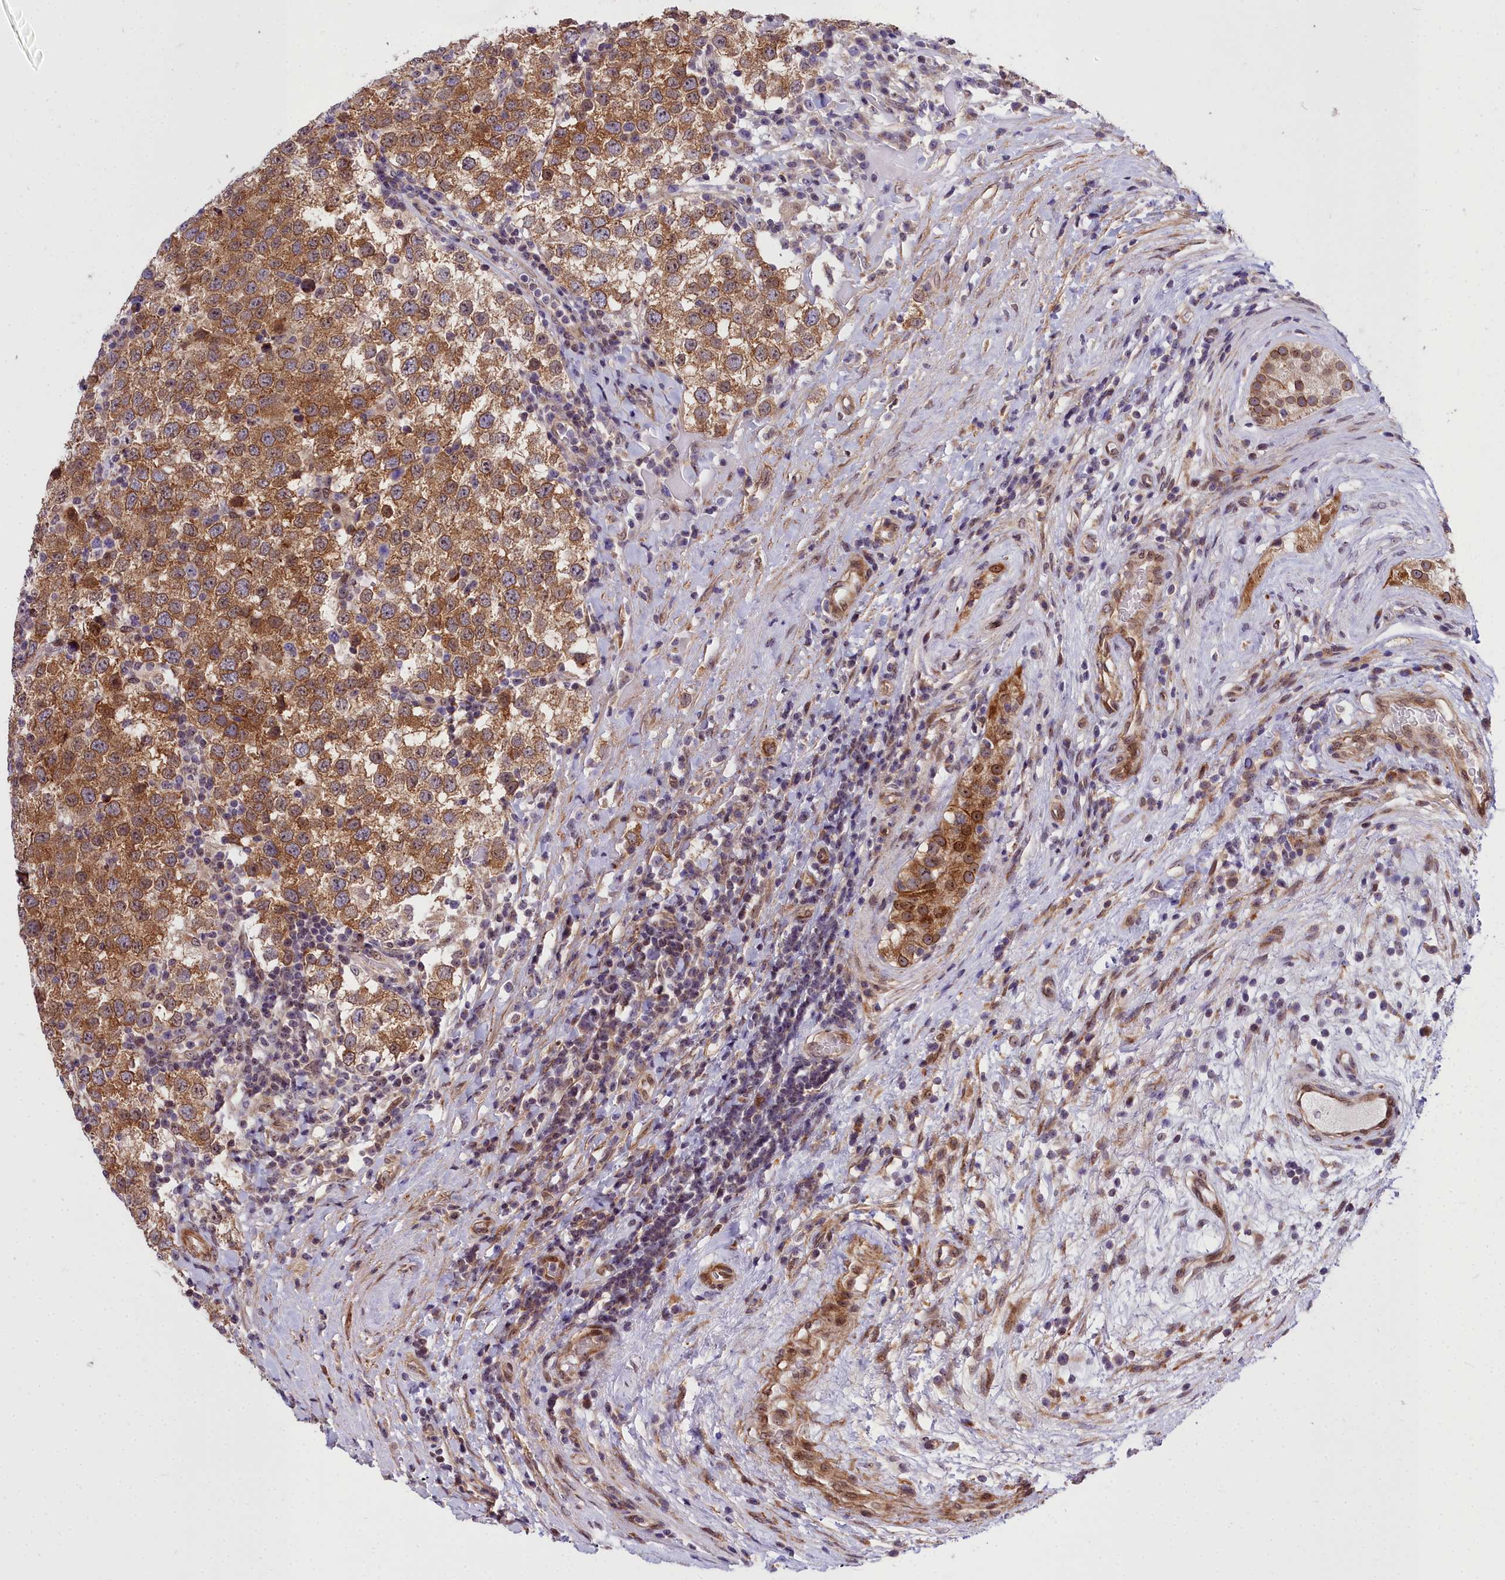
{"staining": {"intensity": "moderate", "quantity": ">75%", "location": "cytoplasmic/membranous,nuclear"}, "tissue": "testis cancer", "cell_type": "Tumor cells", "image_type": "cancer", "snomed": [{"axis": "morphology", "description": "Seminoma, NOS"}, {"axis": "topography", "description": "Testis"}], "caption": "This micrograph displays immunohistochemistry (IHC) staining of testis seminoma, with medium moderate cytoplasmic/membranous and nuclear positivity in about >75% of tumor cells.", "gene": "ABCB8", "patient": {"sex": "male", "age": 34}}